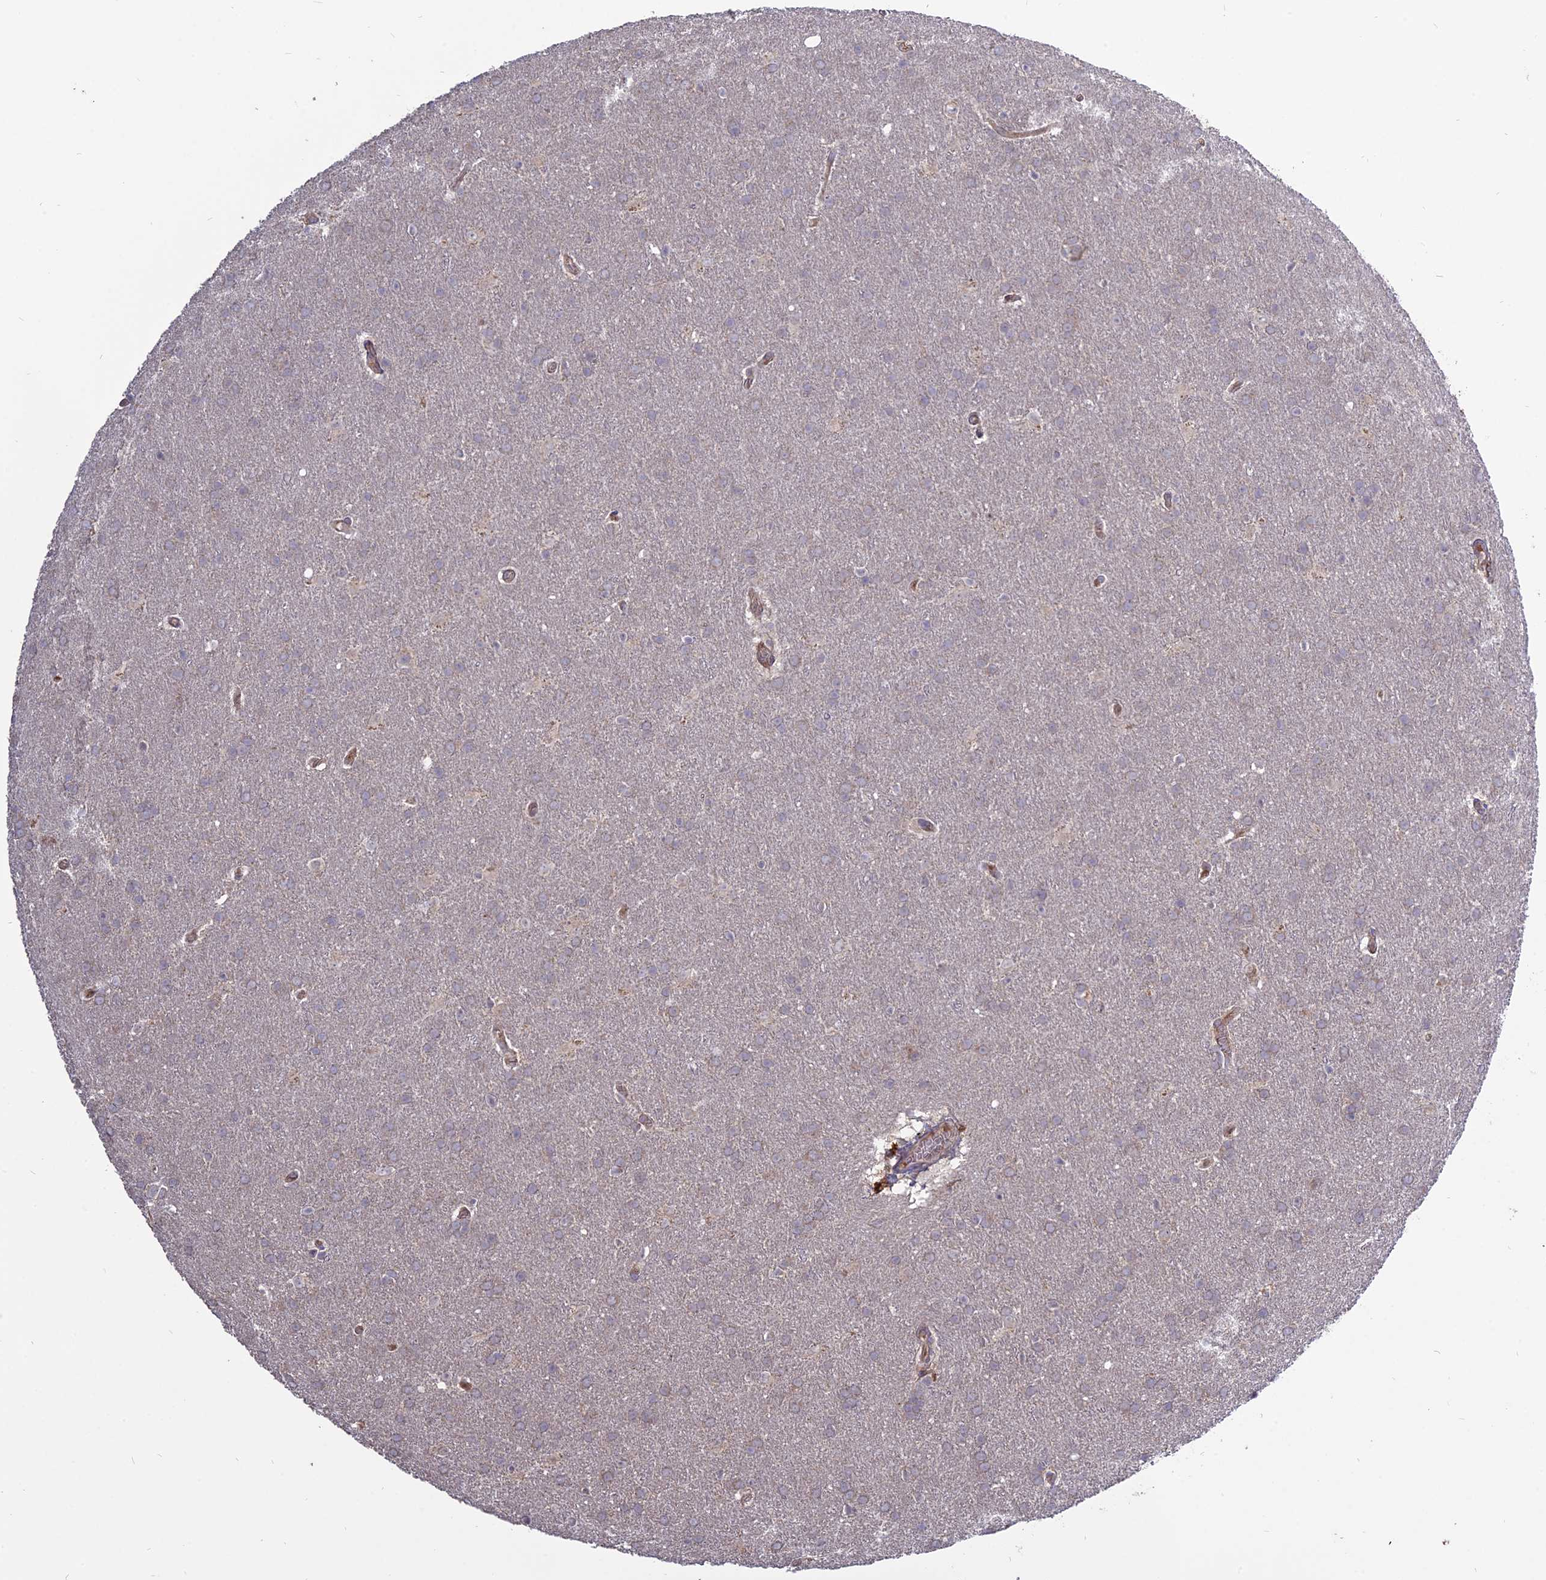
{"staining": {"intensity": "negative", "quantity": "none", "location": "none"}, "tissue": "glioma", "cell_type": "Tumor cells", "image_type": "cancer", "snomed": [{"axis": "morphology", "description": "Glioma, malignant, Low grade"}, {"axis": "topography", "description": "Brain"}], "caption": "There is no significant staining in tumor cells of malignant low-grade glioma. (DAB (3,3'-diaminobenzidine) IHC, high magnification).", "gene": "PPIC", "patient": {"sex": "female", "age": 32}}